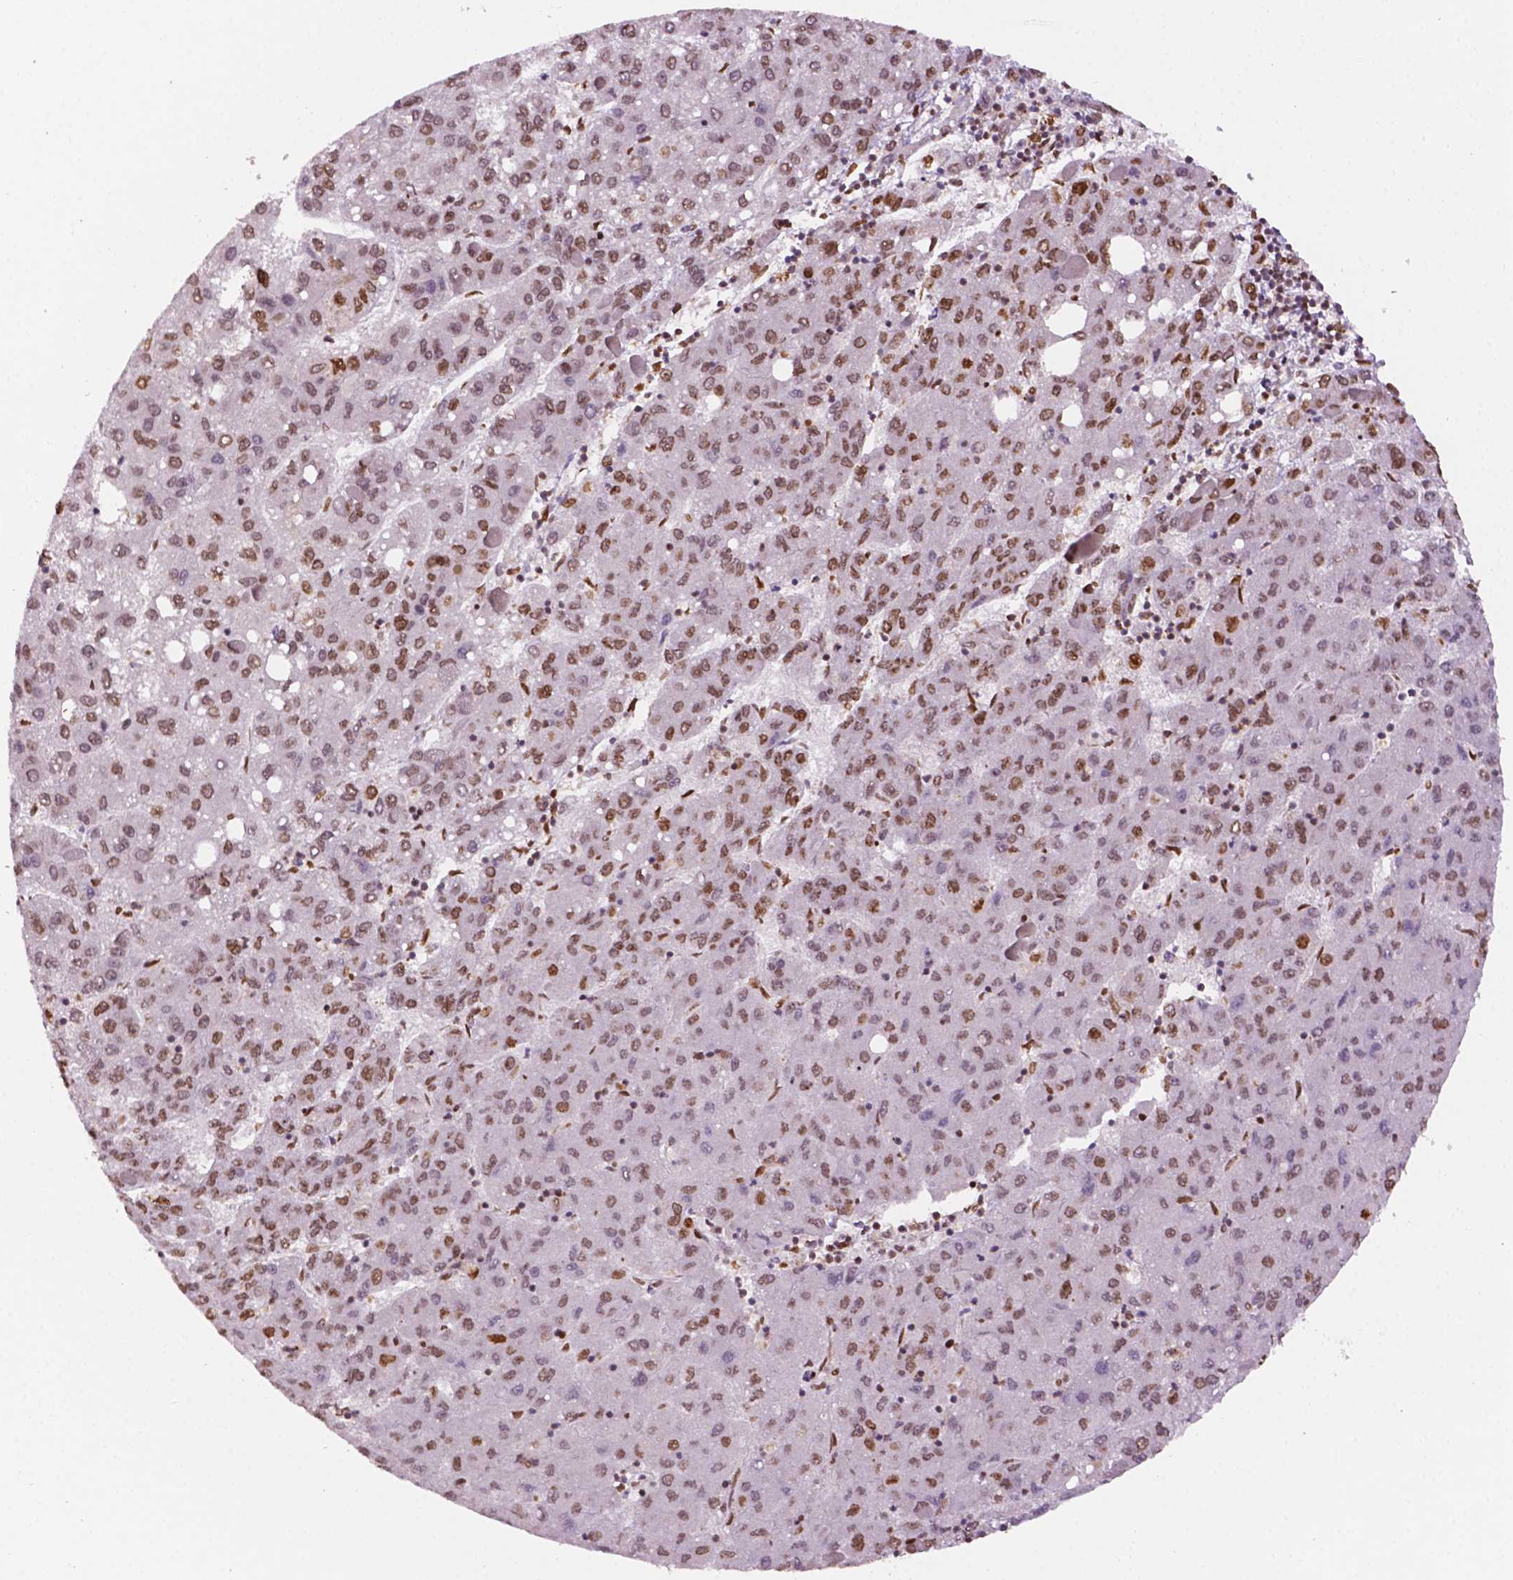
{"staining": {"intensity": "weak", "quantity": "25%-75%", "location": "nuclear"}, "tissue": "liver cancer", "cell_type": "Tumor cells", "image_type": "cancer", "snomed": [{"axis": "morphology", "description": "Carcinoma, Hepatocellular, NOS"}, {"axis": "topography", "description": "Liver"}], "caption": "Human liver cancer stained for a protein (brown) shows weak nuclear positive staining in about 25%-75% of tumor cells.", "gene": "MLH1", "patient": {"sex": "female", "age": 82}}